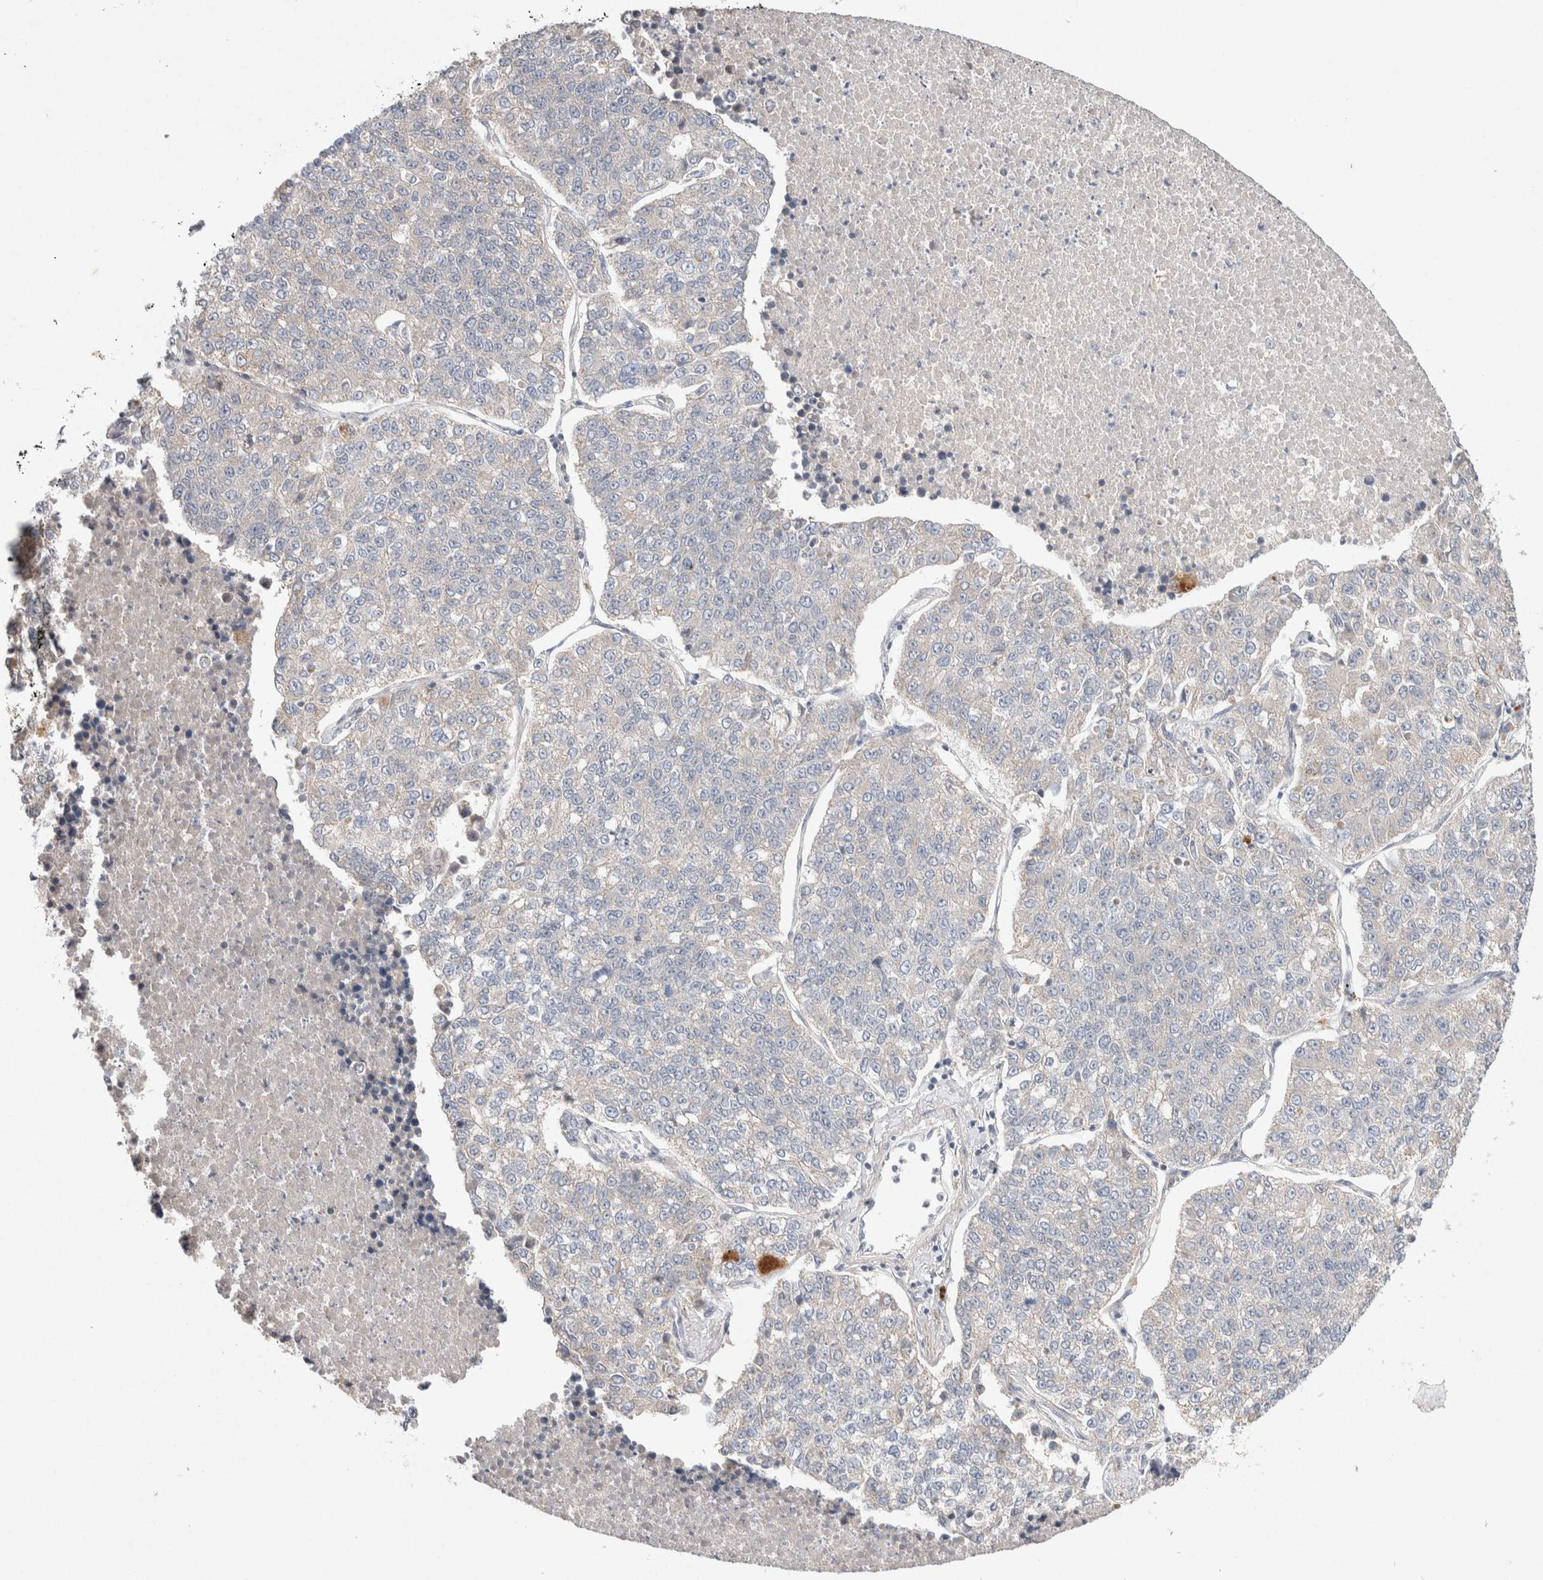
{"staining": {"intensity": "negative", "quantity": "none", "location": "none"}, "tissue": "lung cancer", "cell_type": "Tumor cells", "image_type": "cancer", "snomed": [{"axis": "morphology", "description": "Adenocarcinoma, NOS"}, {"axis": "topography", "description": "Lung"}], "caption": "Photomicrograph shows no significant protein expression in tumor cells of lung cancer (adenocarcinoma). (DAB immunohistochemistry visualized using brightfield microscopy, high magnification).", "gene": "CMTM4", "patient": {"sex": "male", "age": 49}}